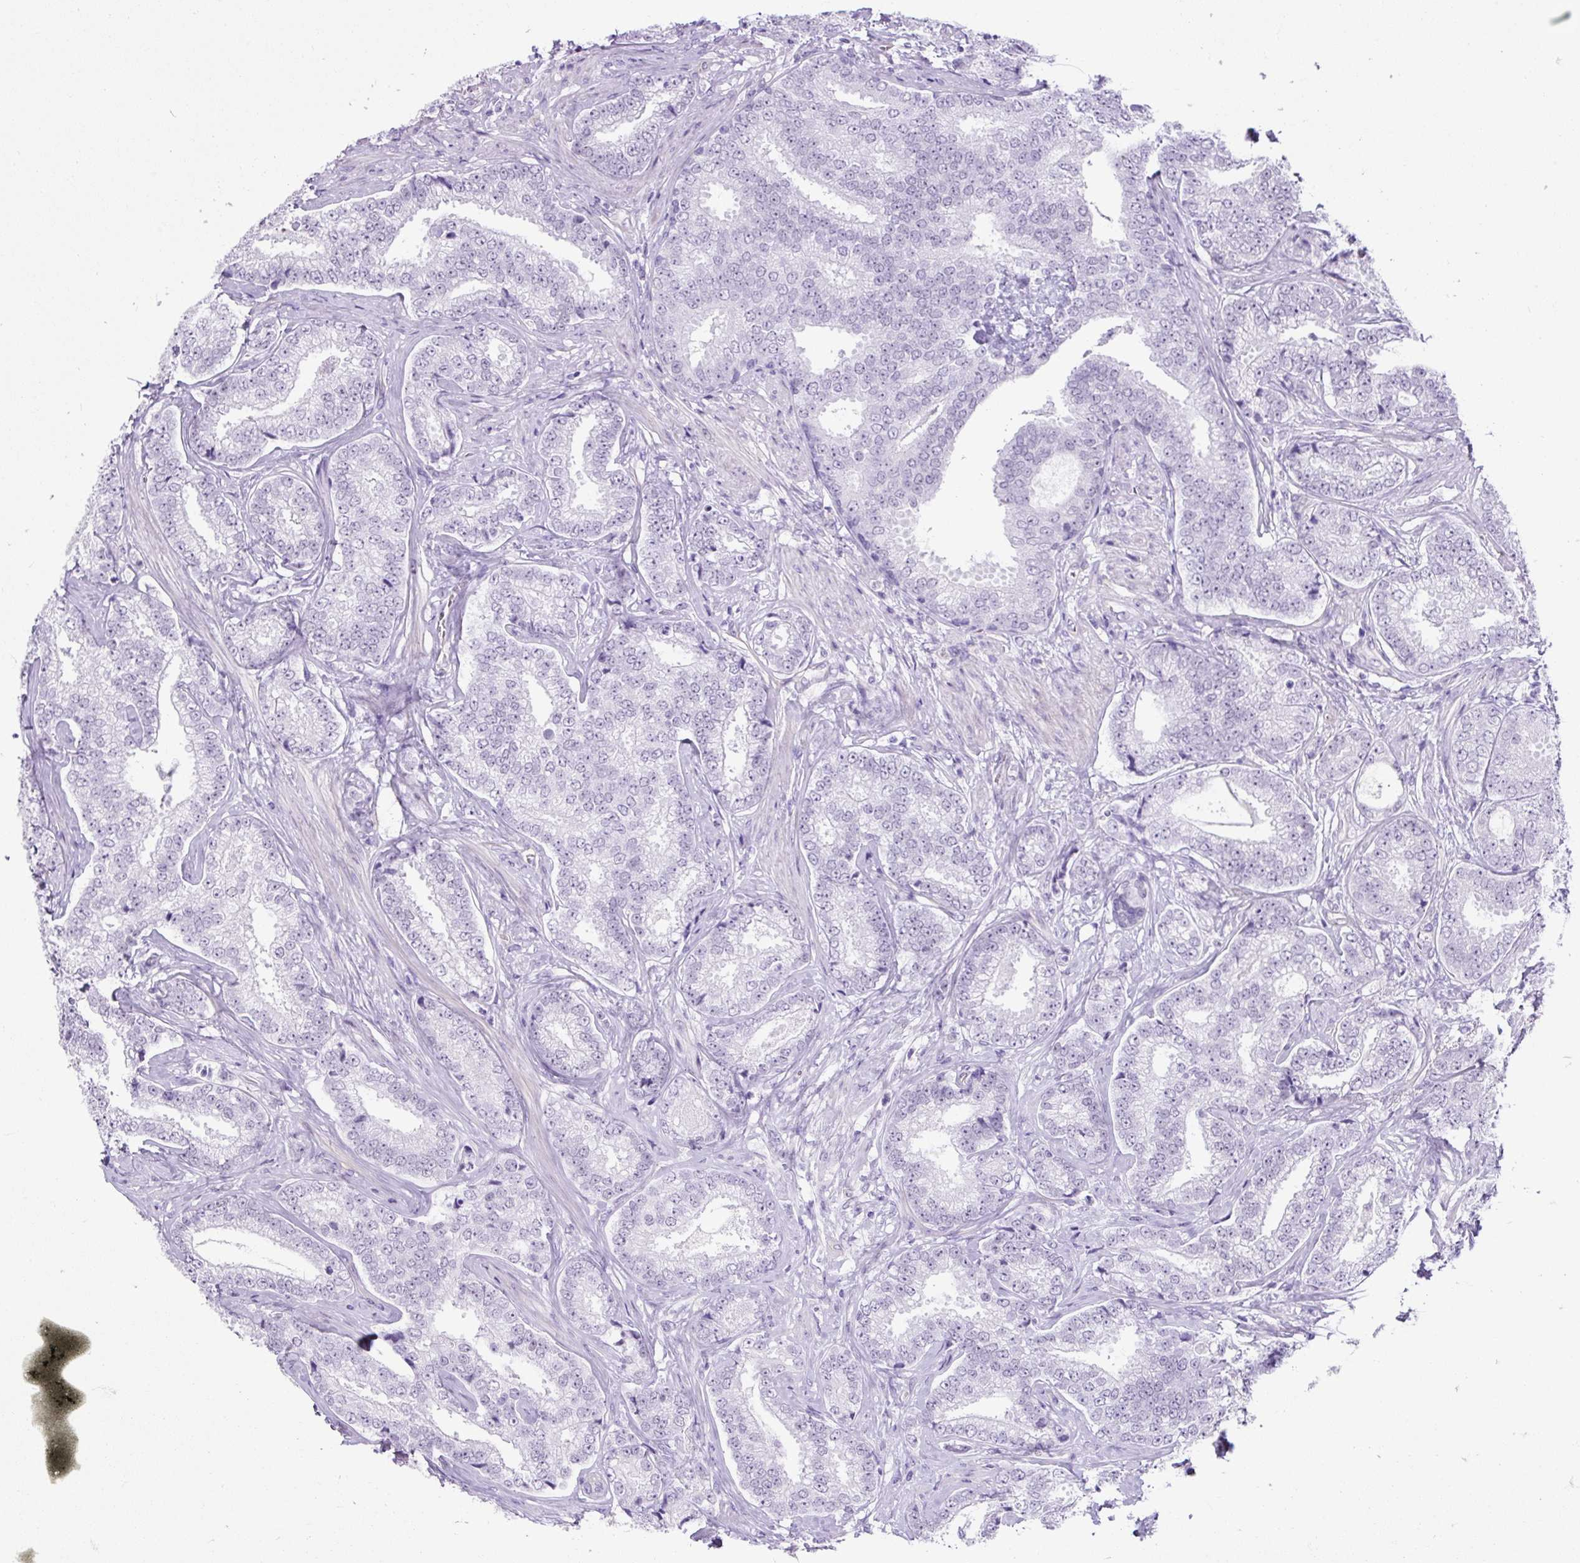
{"staining": {"intensity": "negative", "quantity": "none", "location": "none"}, "tissue": "prostate cancer", "cell_type": "Tumor cells", "image_type": "cancer", "snomed": [{"axis": "morphology", "description": "Adenocarcinoma, Low grade"}, {"axis": "topography", "description": "Prostate"}], "caption": "Adenocarcinoma (low-grade) (prostate) stained for a protein using immunohistochemistry displays no positivity tumor cells.", "gene": "KRT12", "patient": {"sex": "male", "age": 63}}